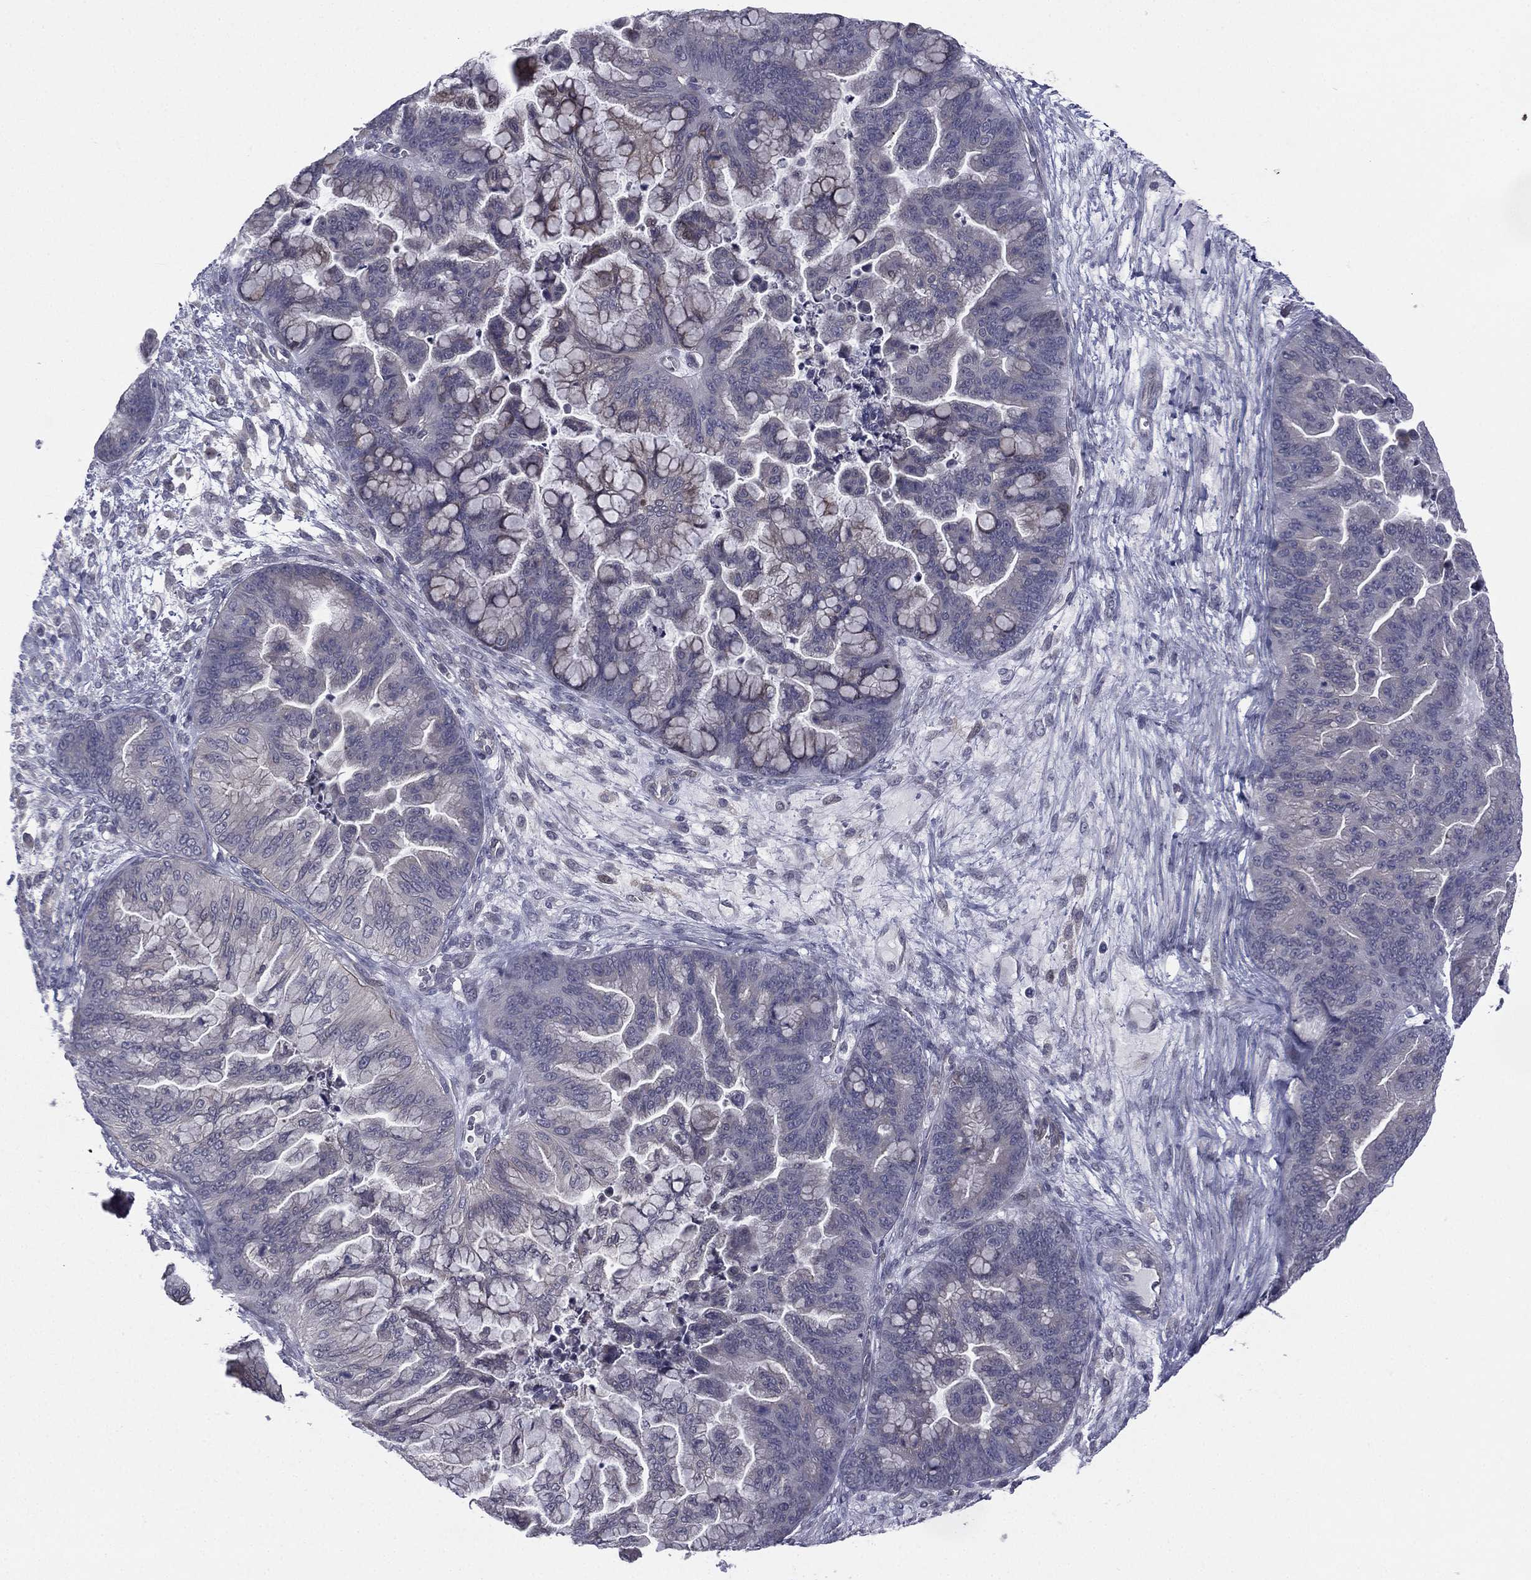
{"staining": {"intensity": "negative", "quantity": "none", "location": "none"}, "tissue": "ovarian cancer", "cell_type": "Tumor cells", "image_type": "cancer", "snomed": [{"axis": "morphology", "description": "Cystadenocarcinoma, mucinous, NOS"}, {"axis": "topography", "description": "Ovary"}], "caption": "There is no significant positivity in tumor cells of ovarian cancer (mucinous cystadenocarcinoma).", "gene": "ACTRT2", "patient": {"sex": "female", "age": 67}}